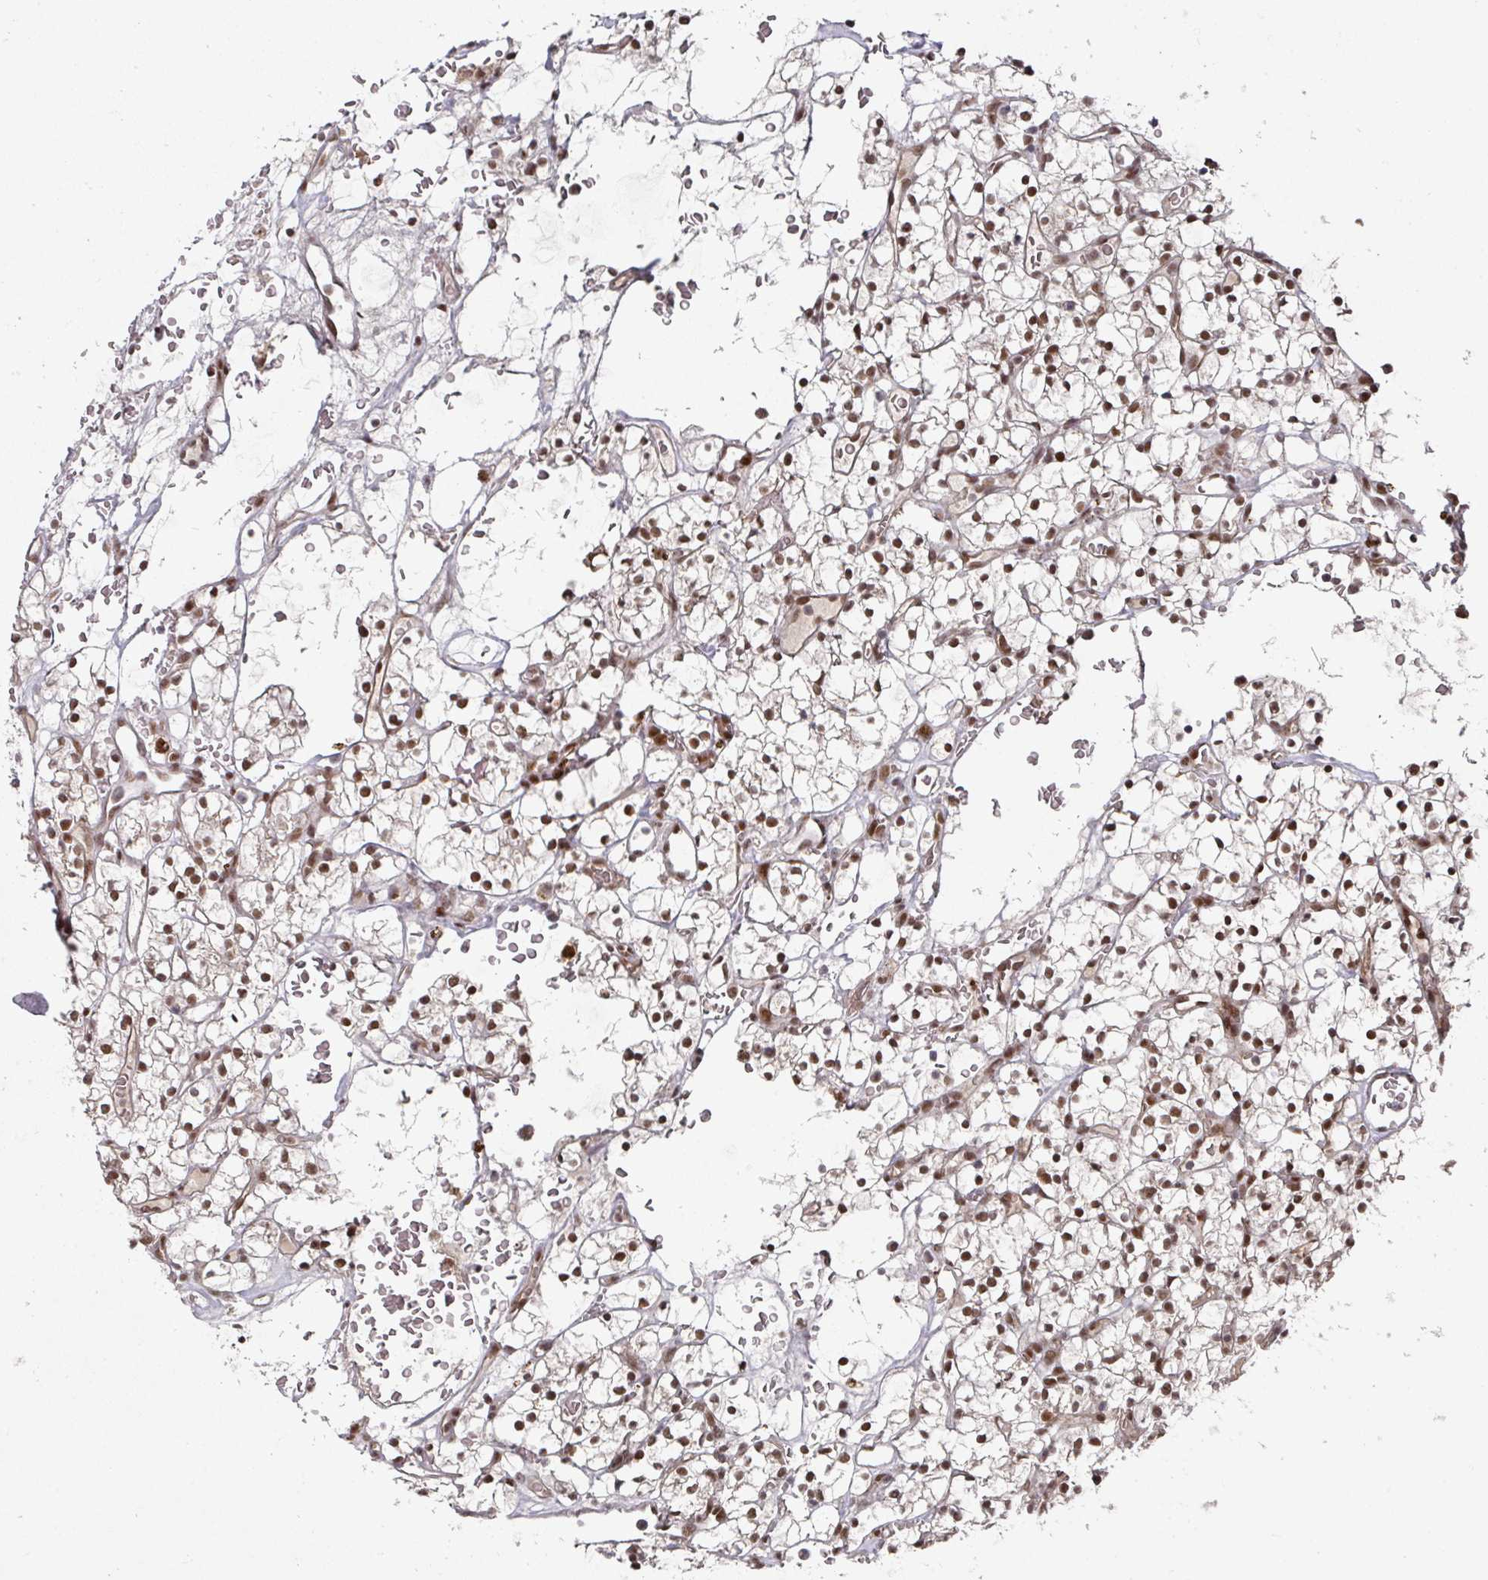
{"staining": {"intensity": "moderate", "quantity": ">75%", "location": "nuclear"}, "tissue": "renal cancer", "cell_type": "Tumor cells", "image_type": "cancer", "snomed": [{"axis": "morphology", "description": "Adenocarcinoma, NOS"}, {"axis": "topography", "description": "Kidney"}], "caption": "Human renal adenocarcinoma stained for a protein (brown) displays moderate nuclear positive expression in approximately >75% of tumor cells.", "gene": "MEPCE", "patient": {"sex": "female", "age": 64}}